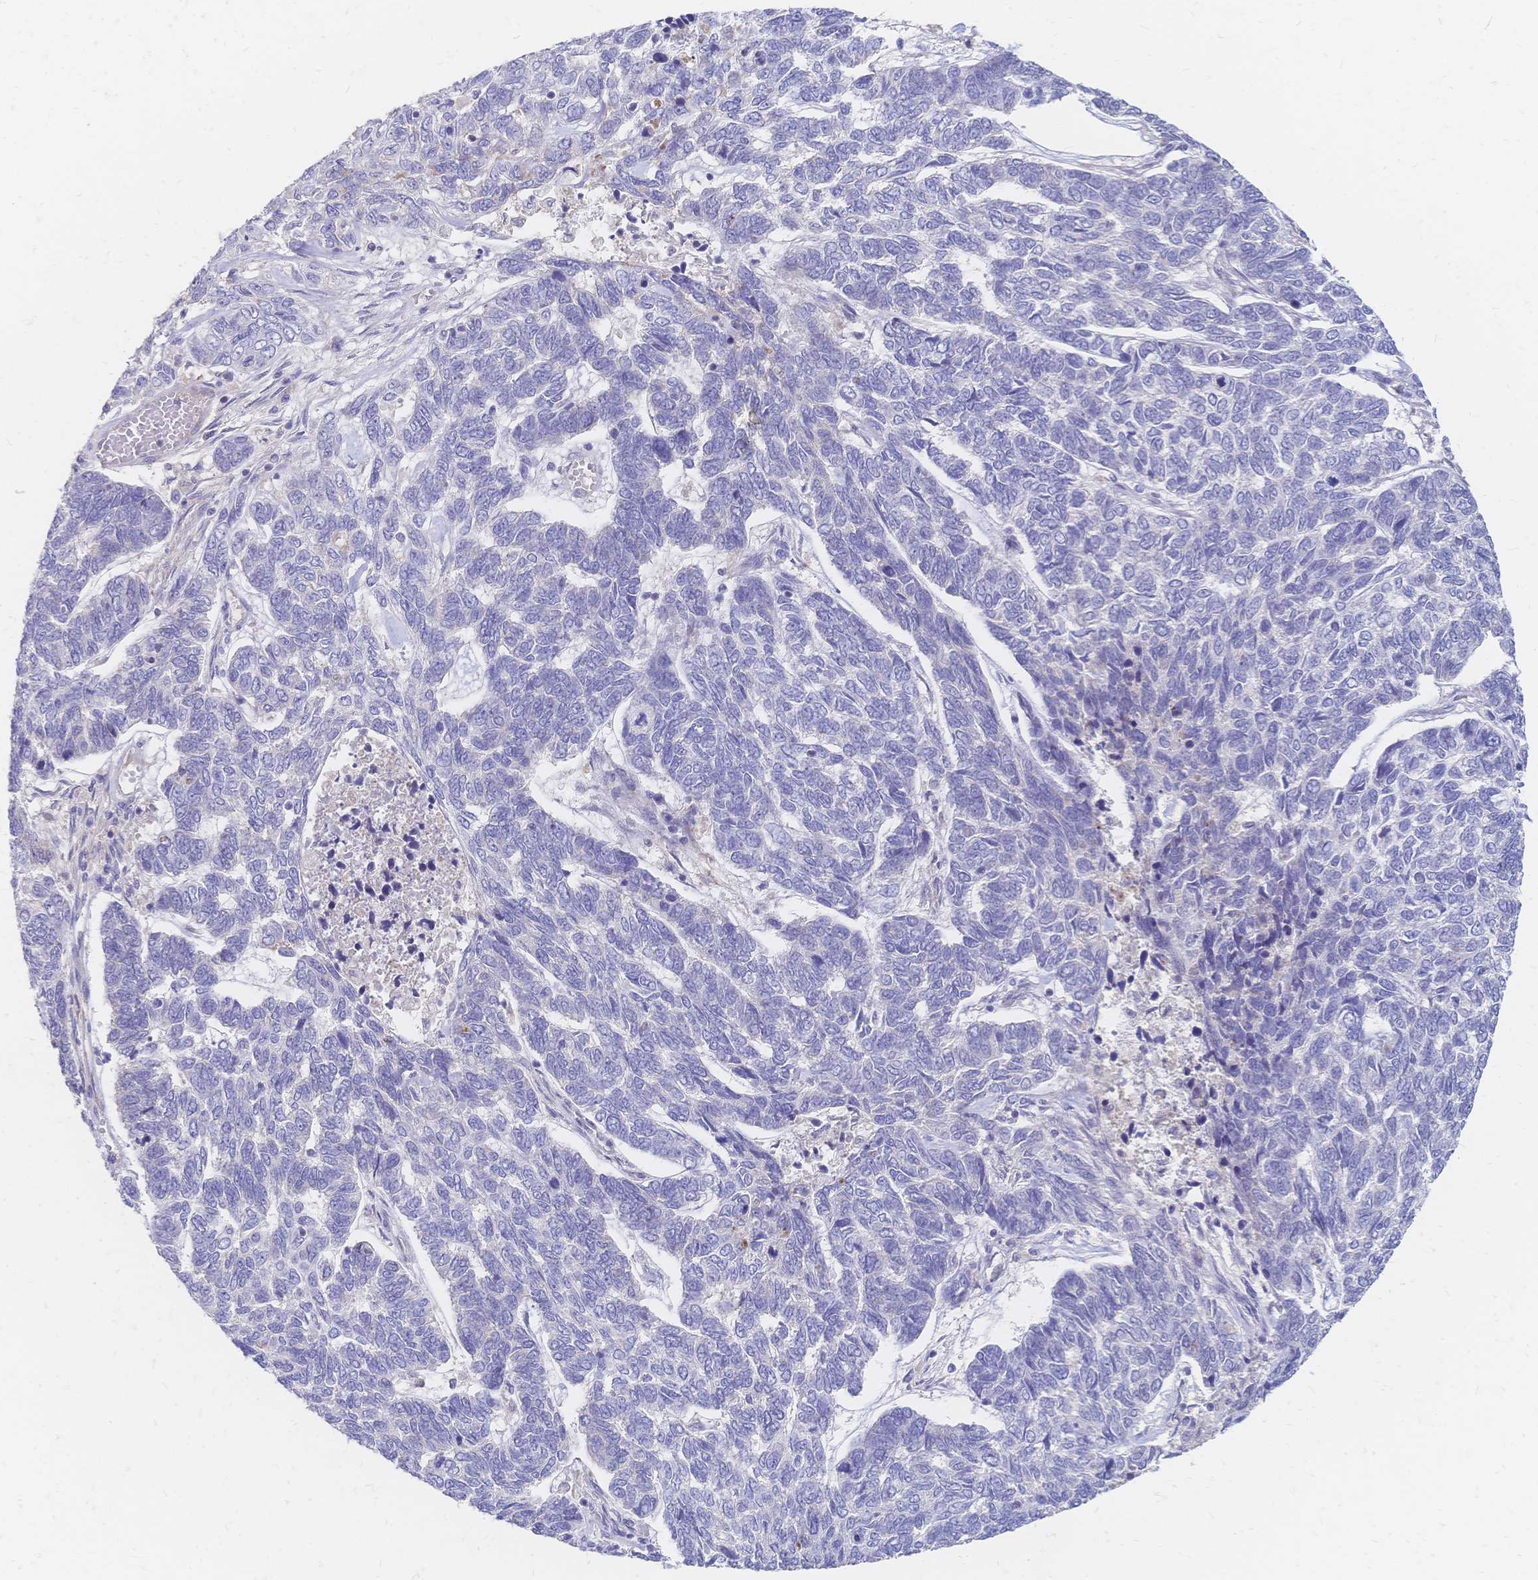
{"staining": {"intensity": "negative", "quantity": "none", "location": "none"}, "tissue": "skin cancer", "cell_type": "Tumor cells", "image_type": "cancer", "snomed": [{"axis": "morphology", "description": "Basal cell carcinoma"}, {"axis": "topography", "description": "Skin"}], "caption": "Tumor cells are negative for protein expression in human skin basal cell carcinoma.", "gene": "VWC2L", "patient": {"sex": "female", "age": 65}}